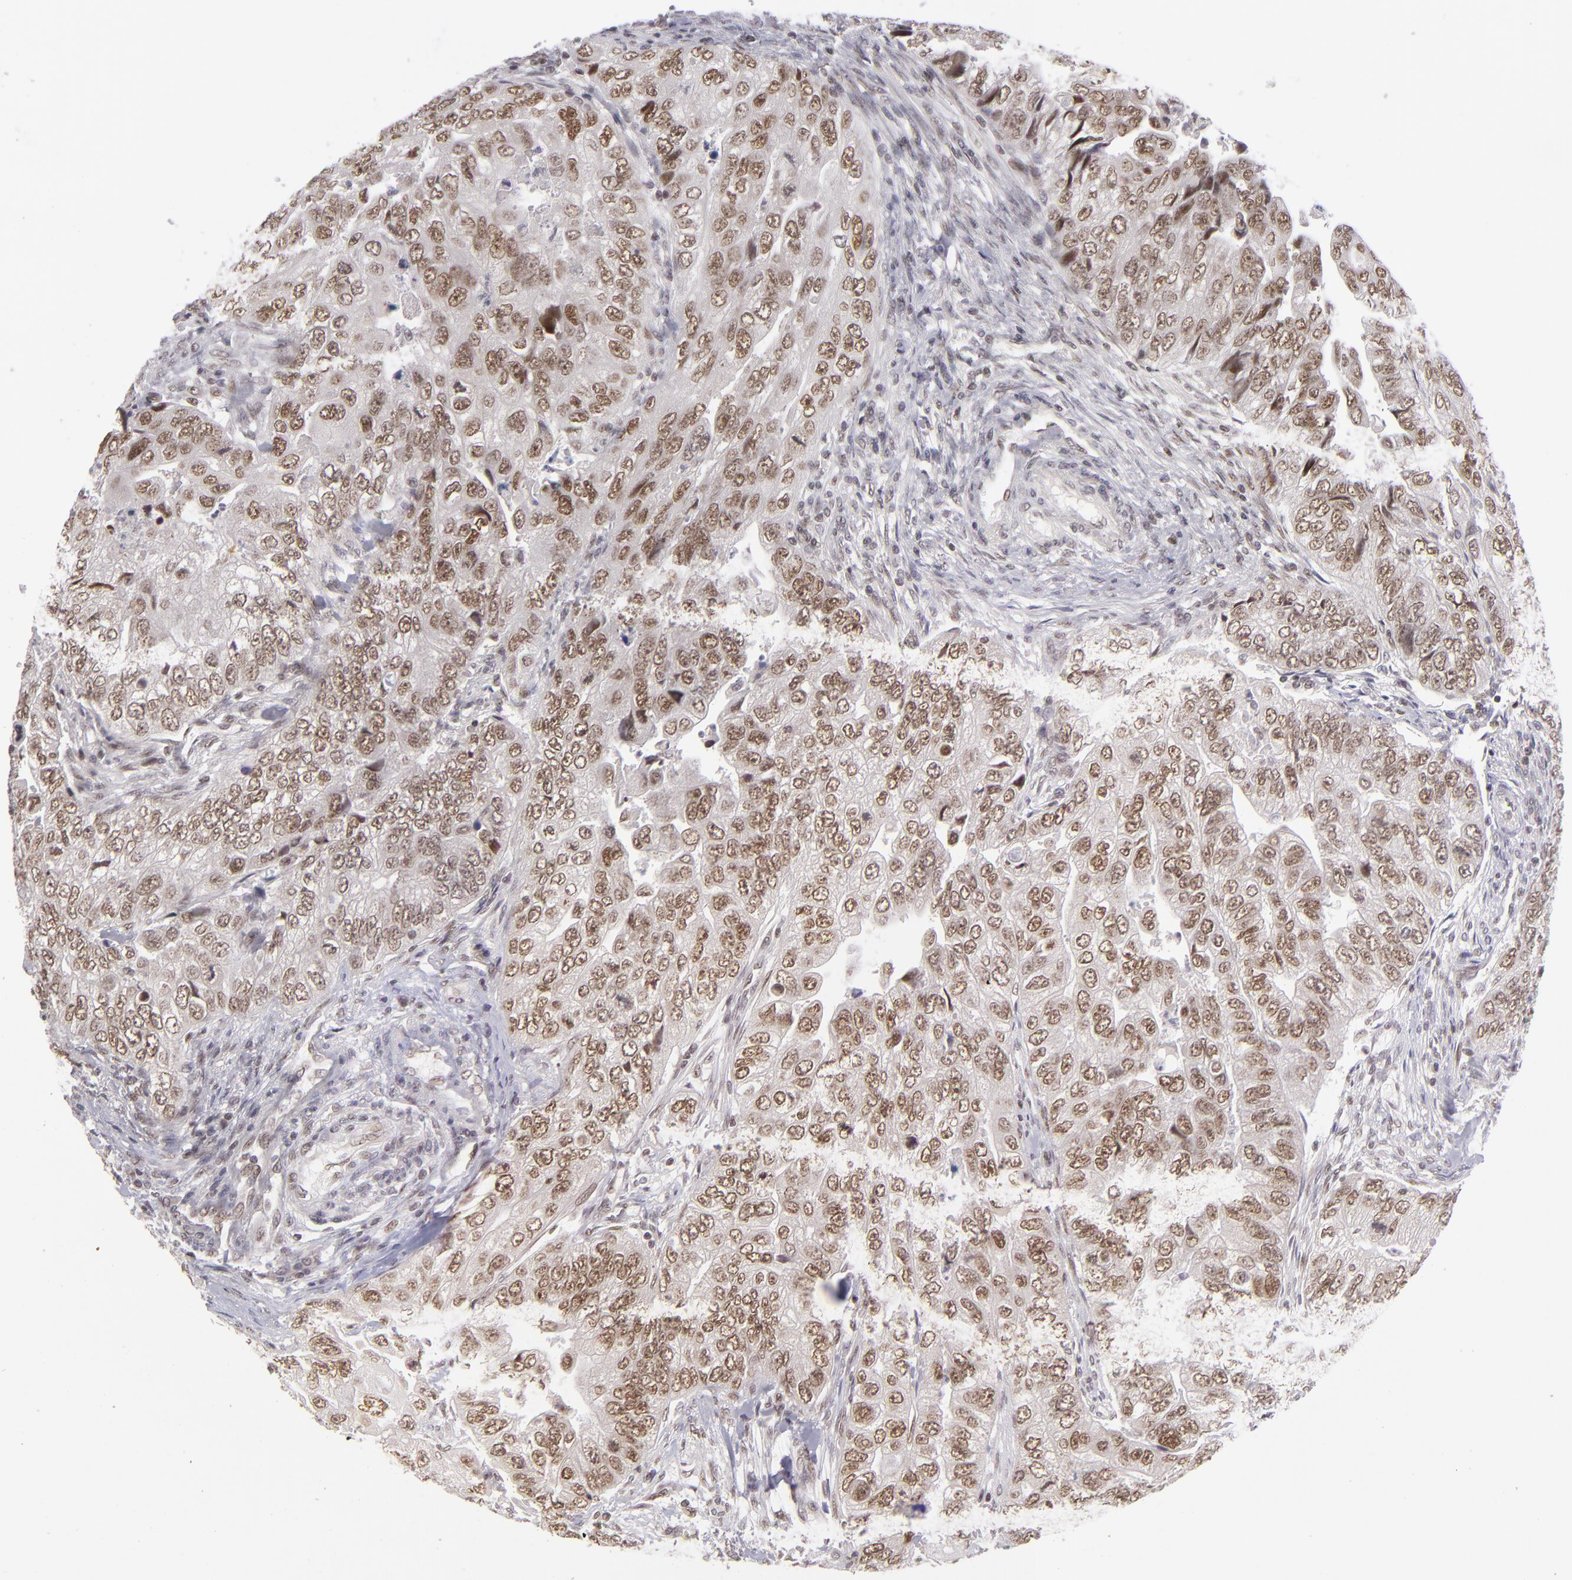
{"staining": {"intensity": "moderate", "quantity": ">75%", "location": "nuclear"}, "tissue": "colorectal cancer", "cell_type": "Tumor cells", "image_type": "cancer", "snomed": [{"axis": "morphology", "description": "Adenocarcinoma, NOS"}, {"axis": "topography", "description": "Colon"}], "caption": "Immunohistochemistry image of colorectal adenocarcinoma stained for a protein (brown), which demonstrates medium levels of moderate nuclear positivity in about >75% of tumor cells.", "gene": "MLLT3", "patient": {"sex": "female", "age": 11}}